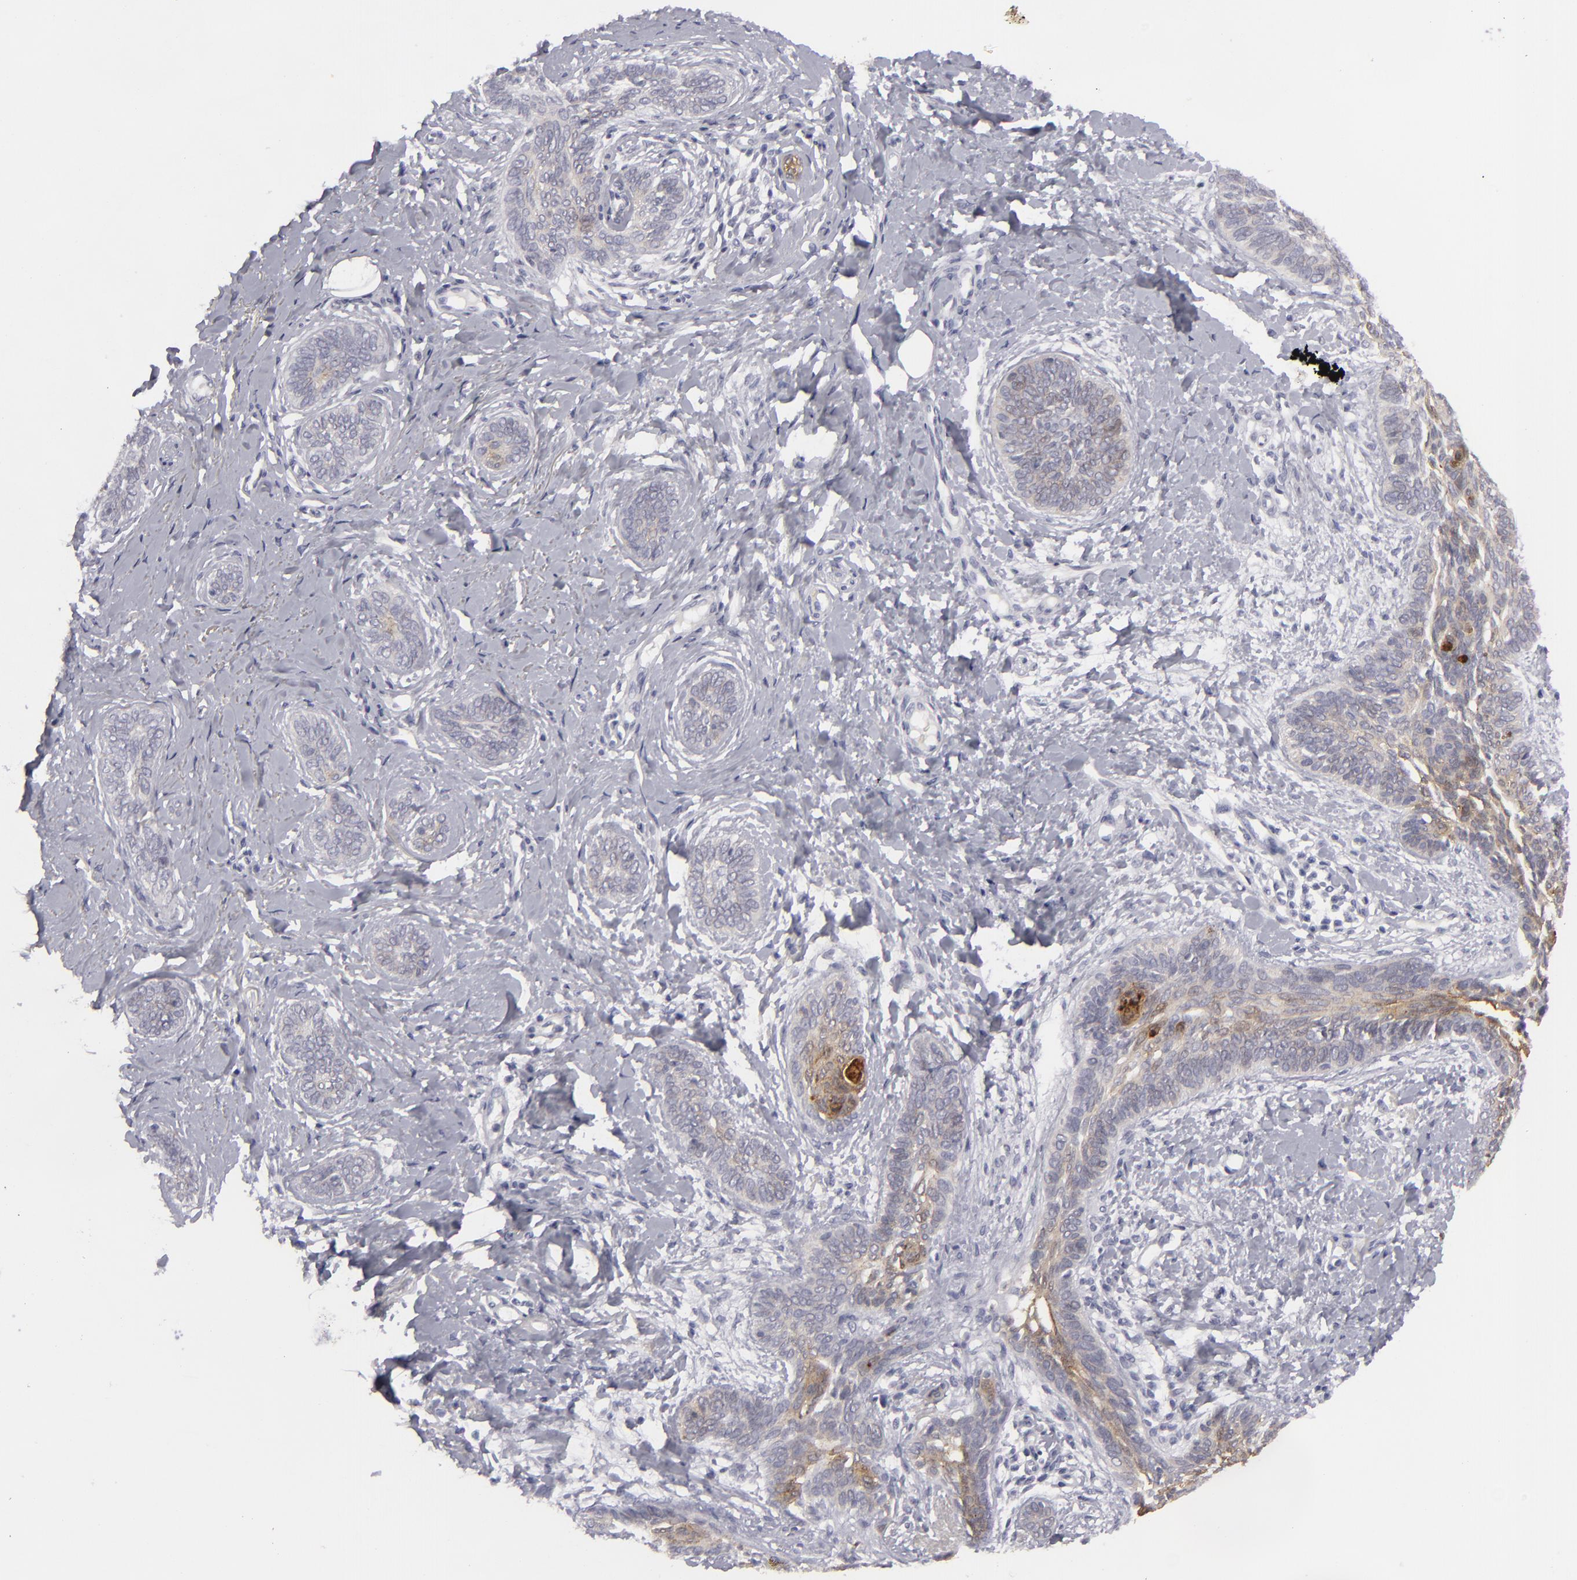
{"staining": {"intensity": "weak", "quantity": "<25%", "location": "cytoplasmic/membranous"}, "tissue": "skin cancer", "cell_type": "Tumor cells", "image_type": "cancer", "snomed": [{"axis": "morphology", "description": "Basal cell carcinoma"}, {"axis": "topography", "description": "Skin"}], "caption": "DAB (3,3'-diaminobenzidine) immunohistochemical staining of human skin cancer reveals no significant positivity in tumor cells. (DAB immunohistochemistry (IHC), high magnification).", "gene": "JUP", "patient": {"sex": "female", "age": 81}}